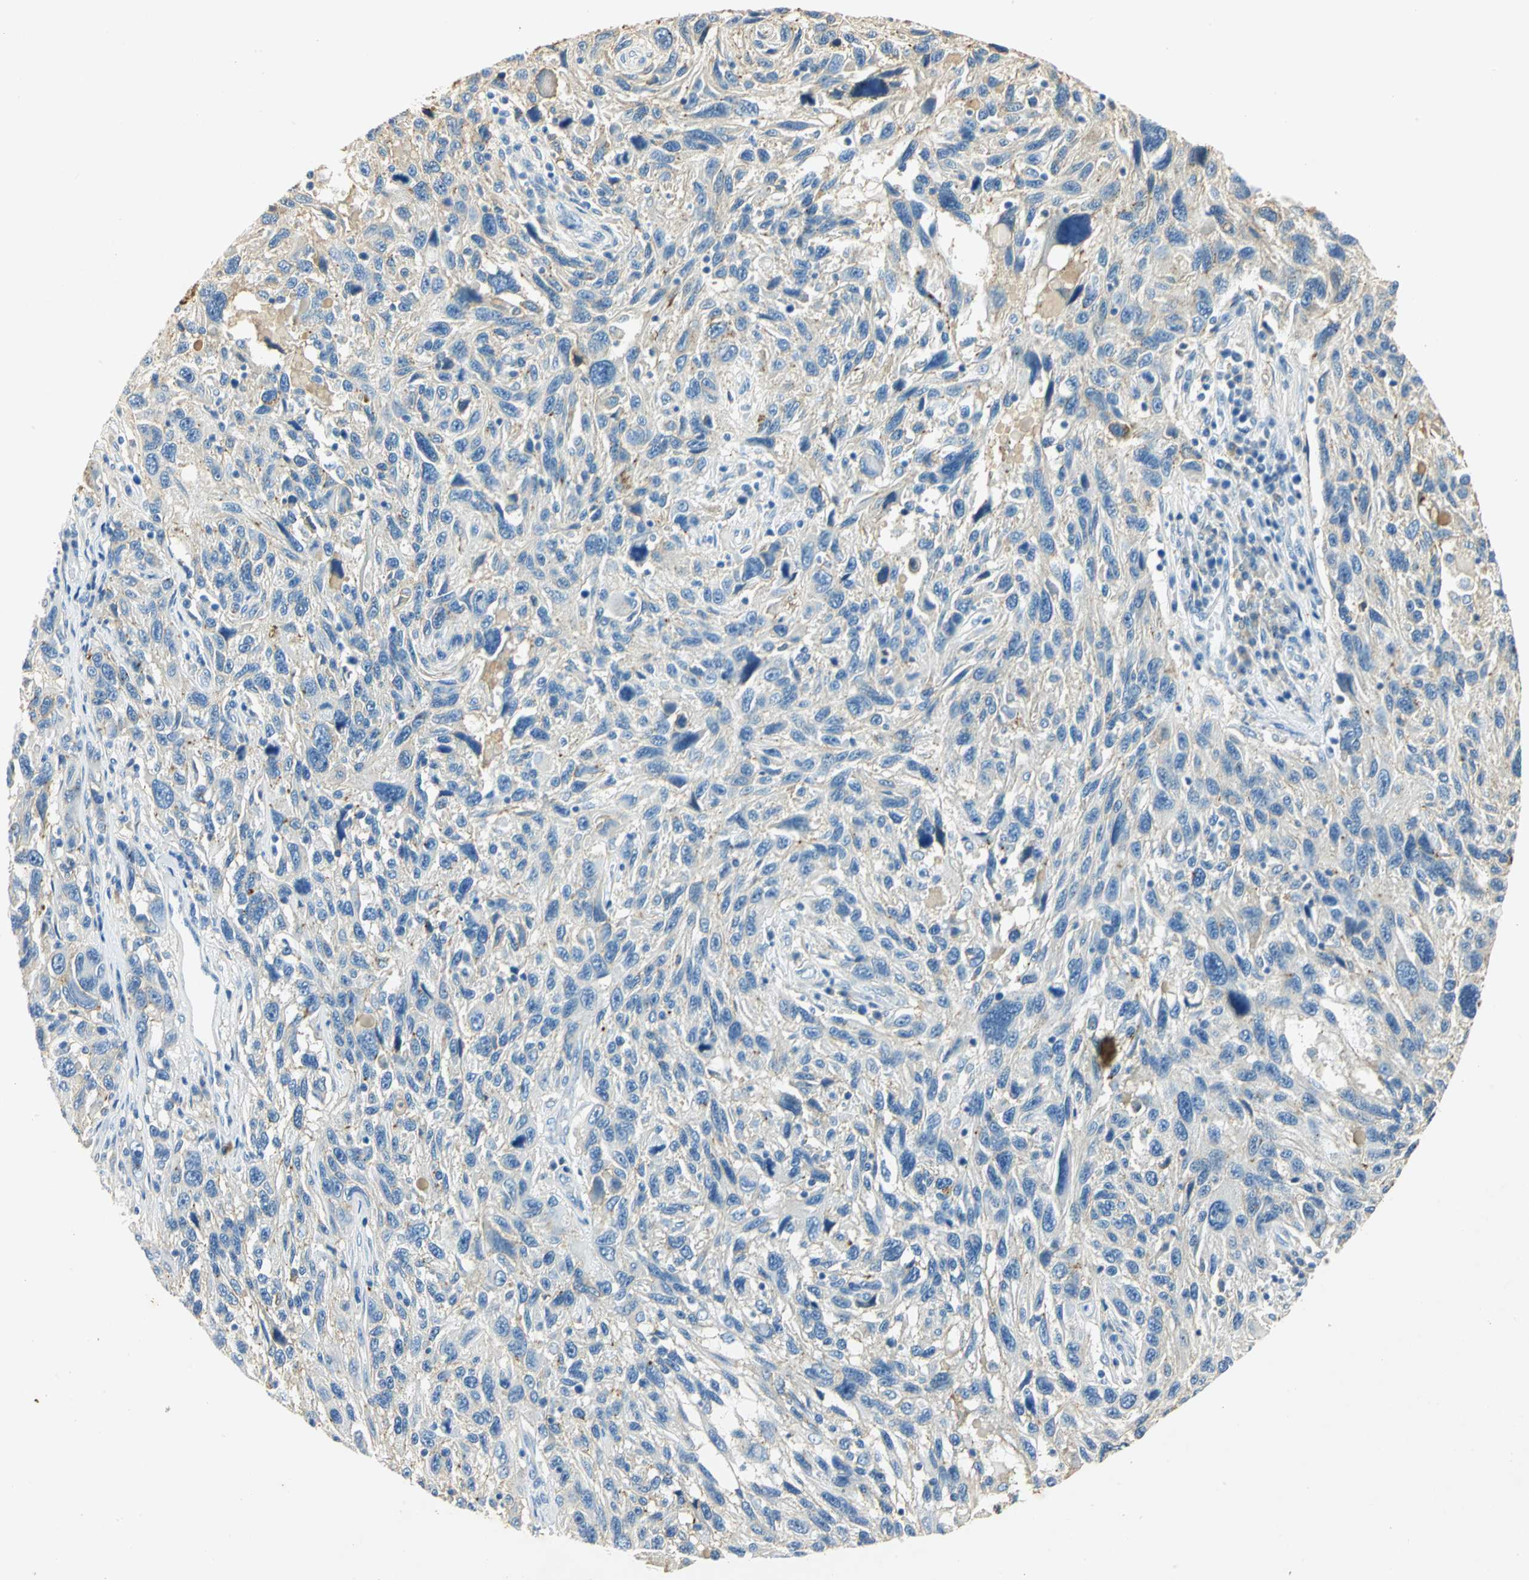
{"staining": {"intensity": "weak", "quantity": "<25%", "location": "cytoplasmic/membranous"}, "tissue": "melanoma", "cell_type": "Tumor cells", "image_type": "cancer", "snomed": [{"axis": "morphology", "description": "Malignant melanoma, NOS"}, {"axis": "topography", "description": "Skin"}], "caption": "DAB immunohistochemical staining of human melanoma demonstrates no significant expression in tumor cells.", "gene": "ANXA4", "patient": {"sex": "male", "age": 53}}